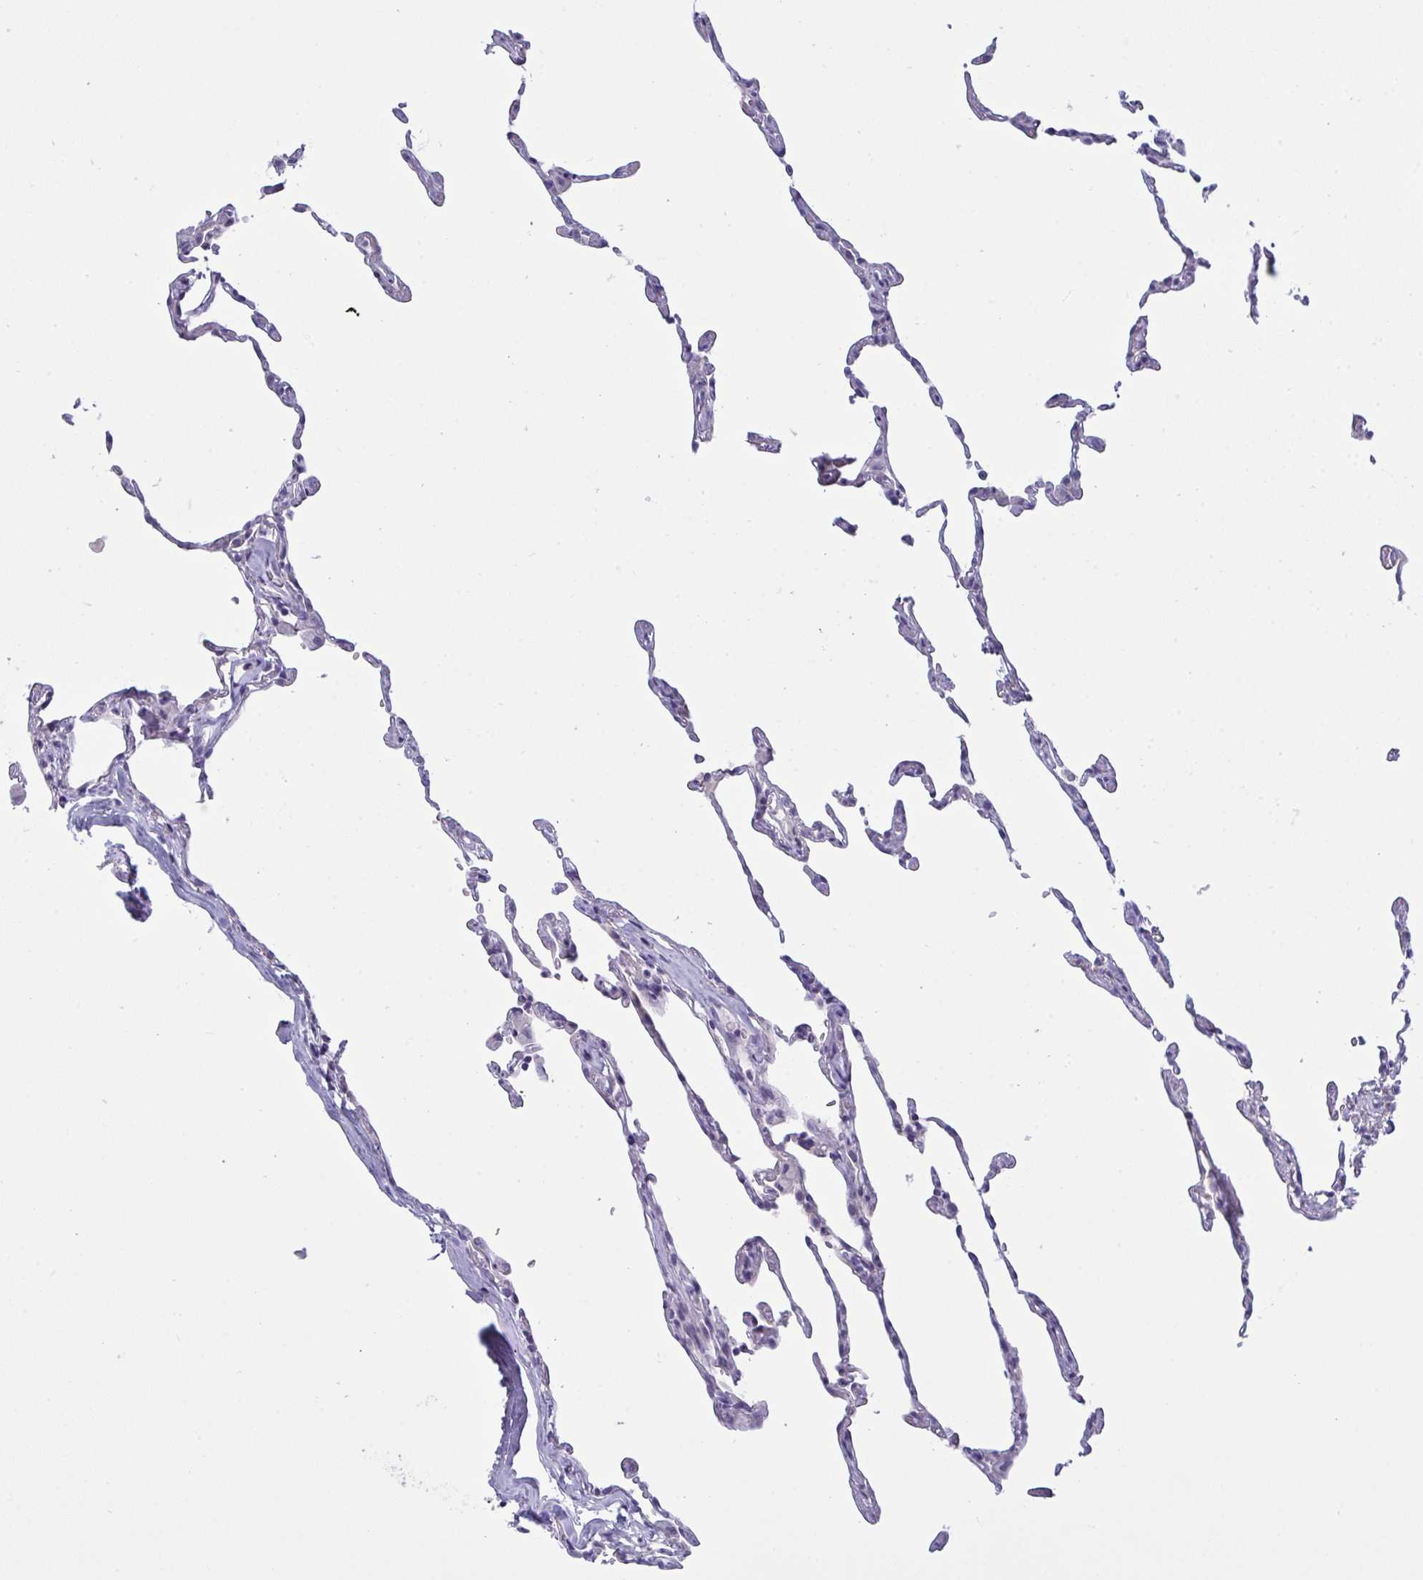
{"staining": {"intensity": "negative", "quantity": "none", "location": "none"}, "tissue": "lung", "cell_type": "Alveolar cells", "image_type": "normal", "snomed": [{"axis": "morphology", "description": "Normal tissue, NOS"}, {"axis": "topography", "description": "Lung"}], "caption": "DAB (3,3'-diaminobenzidine) immunohistochemical staining of unremarkable human lung exhibits no significant staining in alveolar cells.", "gene": "TENT5D", "patient": {"sex": "female", "age": 57}}